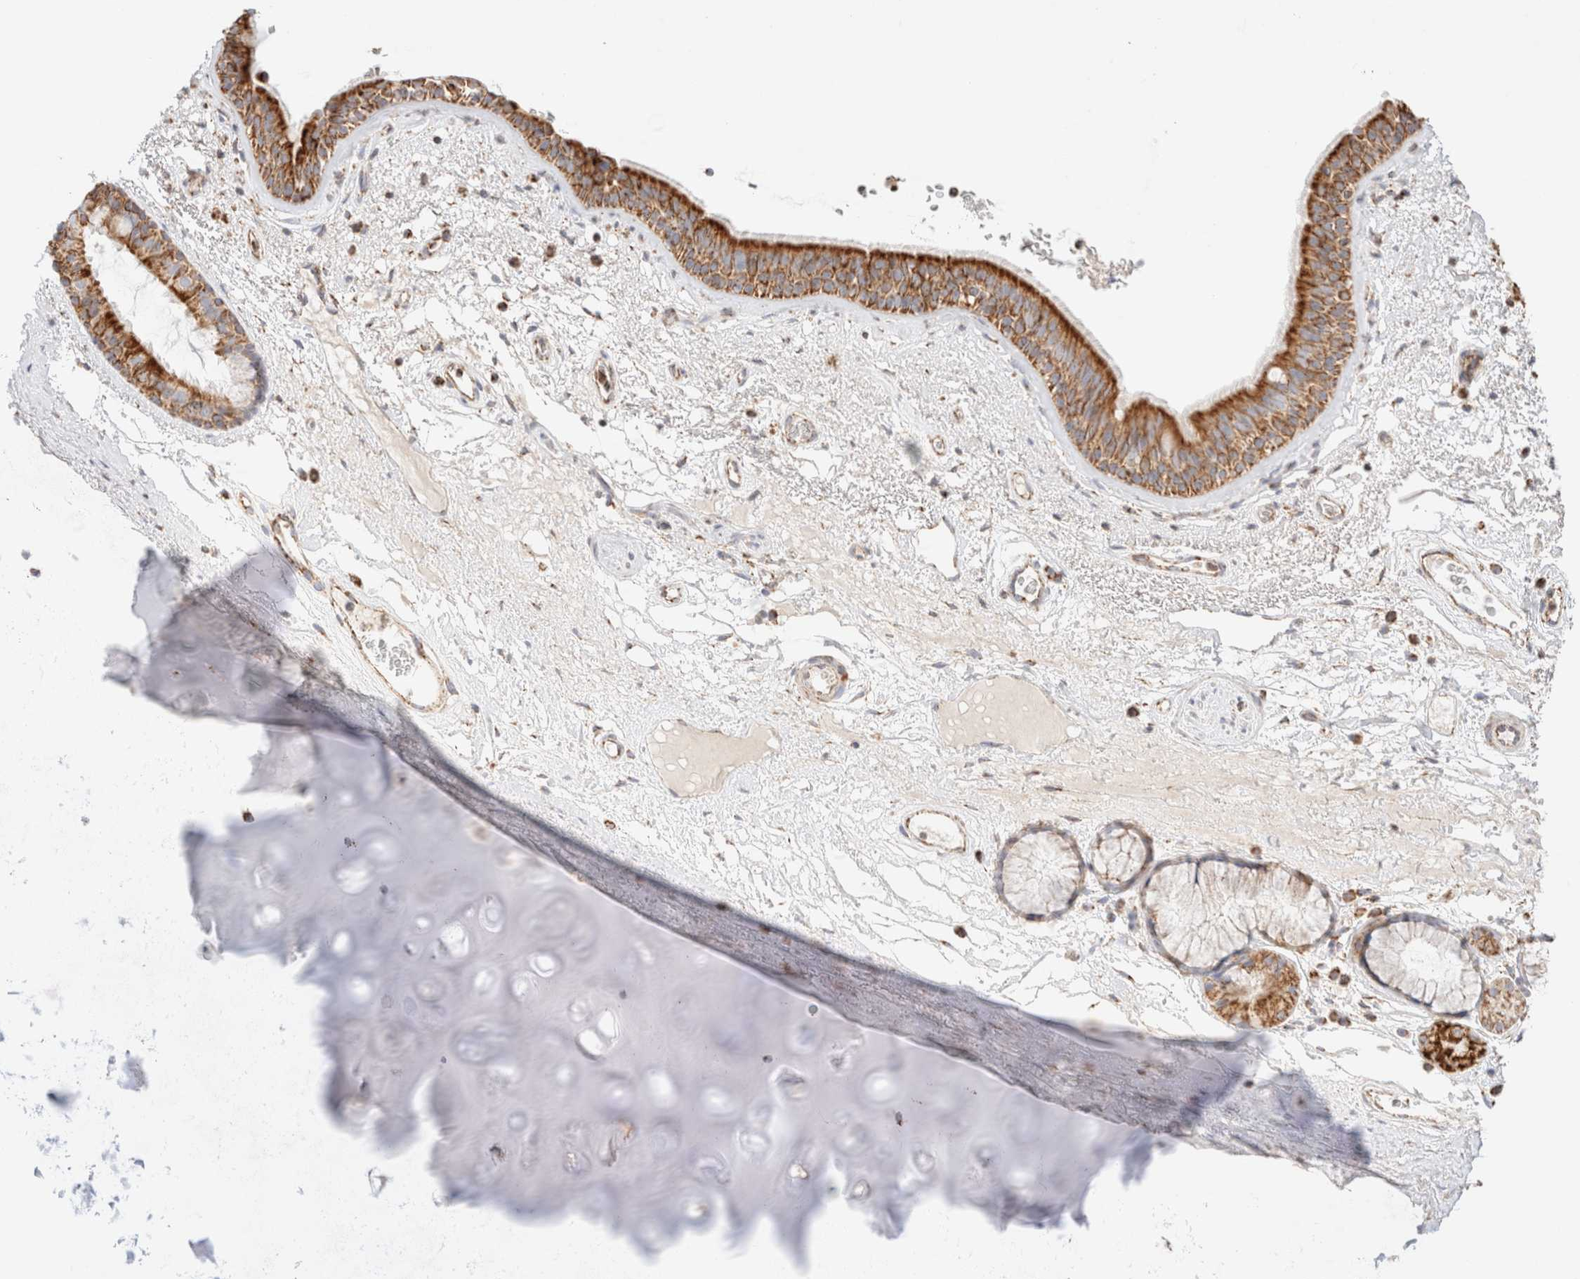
{"staining": {"intensity": "strong", "quantity": ">75%", "location": "cytoplasmic/membranous"}, "tissue": "bronchus", "cell_type": "Respiratory epithelial cells", "image_type": "normal", "snomed": [{"axis": "morphology", "description": "Normal tissue, NOS"}, {"axis": "topography", "description": "Cartilage tissue"}], "caption": "DAB immunohistochemical staining of normal human bronchus demonstrates strong cytoplasmic/membranous protein staining in approximately >75% of respiratory epithelial cells. The protein is shown in brown color, while the nuclei are stained blue.", "gene": "PHB2", "patient": {"sex": "female", "age": 63}}